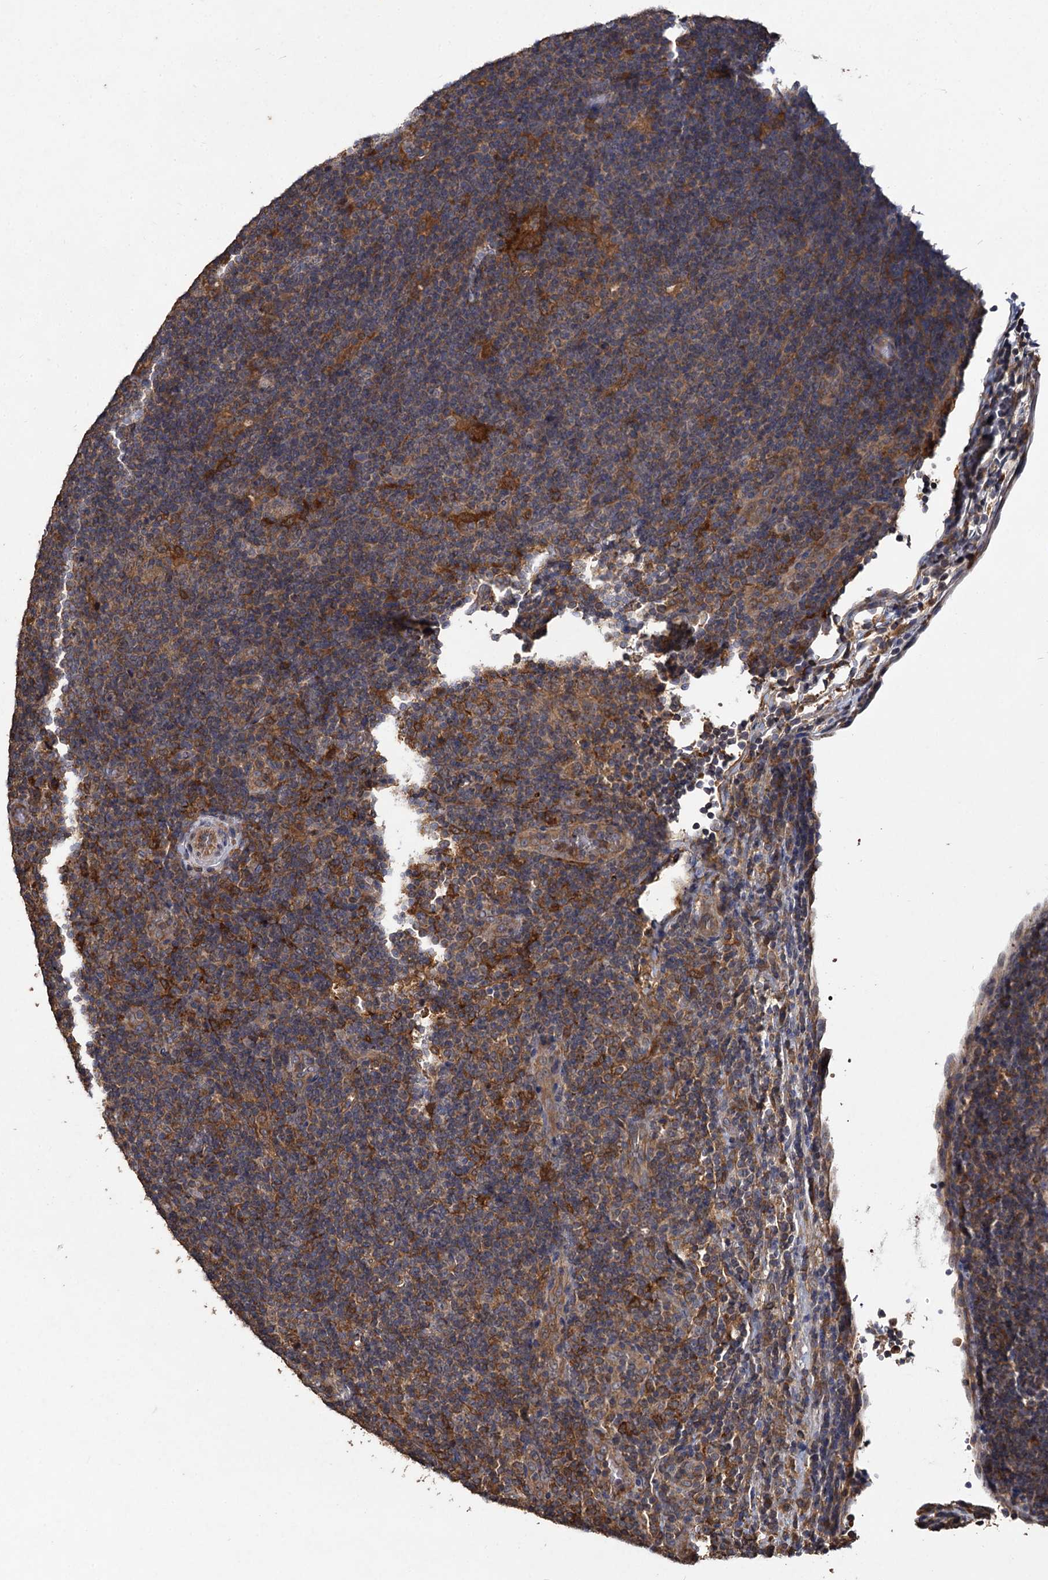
{"staining": {"intensity": "weak", "quantity": "<25%", "location": "cytoplasmic/membranous"}, "tissue": "lymphoma", "cell_type": "Tumor cells", "image_type": "cancer", "snomed": [{"axis": "morphology", "description": "Hodgkin's disease, NOS"}, {"axis": "topography", "description": "Lymph node"}], "caption": "Tumor cells show no significant protein expression in Hodgkin's disease. (Brightfield microscopy of DAB immunohistochemistry at high magnification).", "gene": "GCLC", "patient": {"sex": "female", "age": 57}}